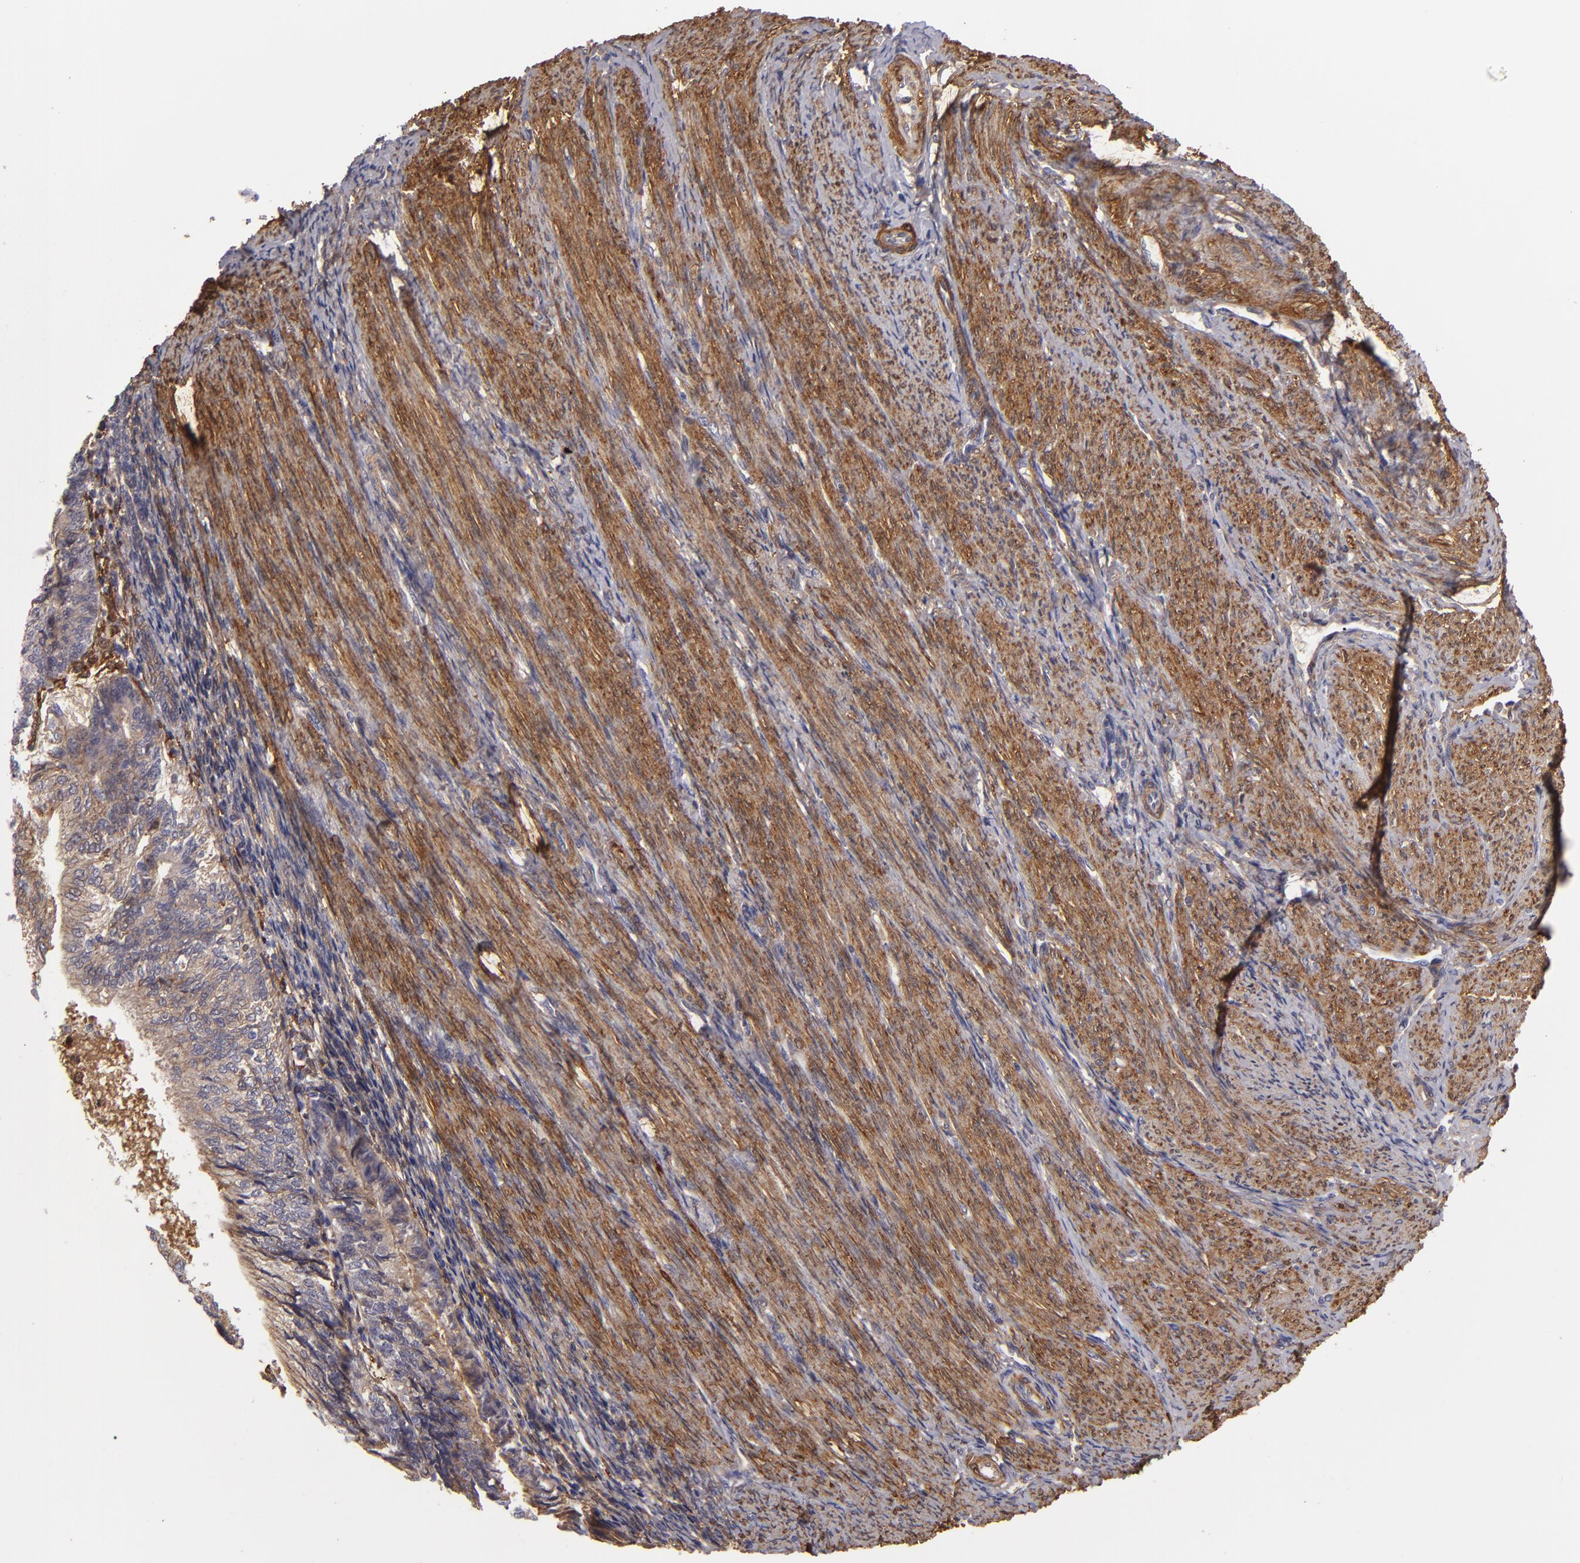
{"staining": {"intensity": "moderate", "quantity": "25%-75%", "location": "cytoplasmic/membranous"}, "tissue": "endometrial cancer", "cell_type": "Tumor cells", "image_type": "cancer", "snomed": [{"axis": "morphology", "description": "Adenocarcinoma, NOS"}, {"axis": "topography", "description": "Endometrium"}], "caption": "Immunohistochemistry (IHC) (DAB (3,3'-diaminobenzidine)) staining of endometrial cancer (adenocarcinoma) exhibits moderate cytoplasmic/membranous protein expression in approximately 25%-75% of tumor cells.", "gene": "VCL", "patient": {"sex": "female", "age": 55}}